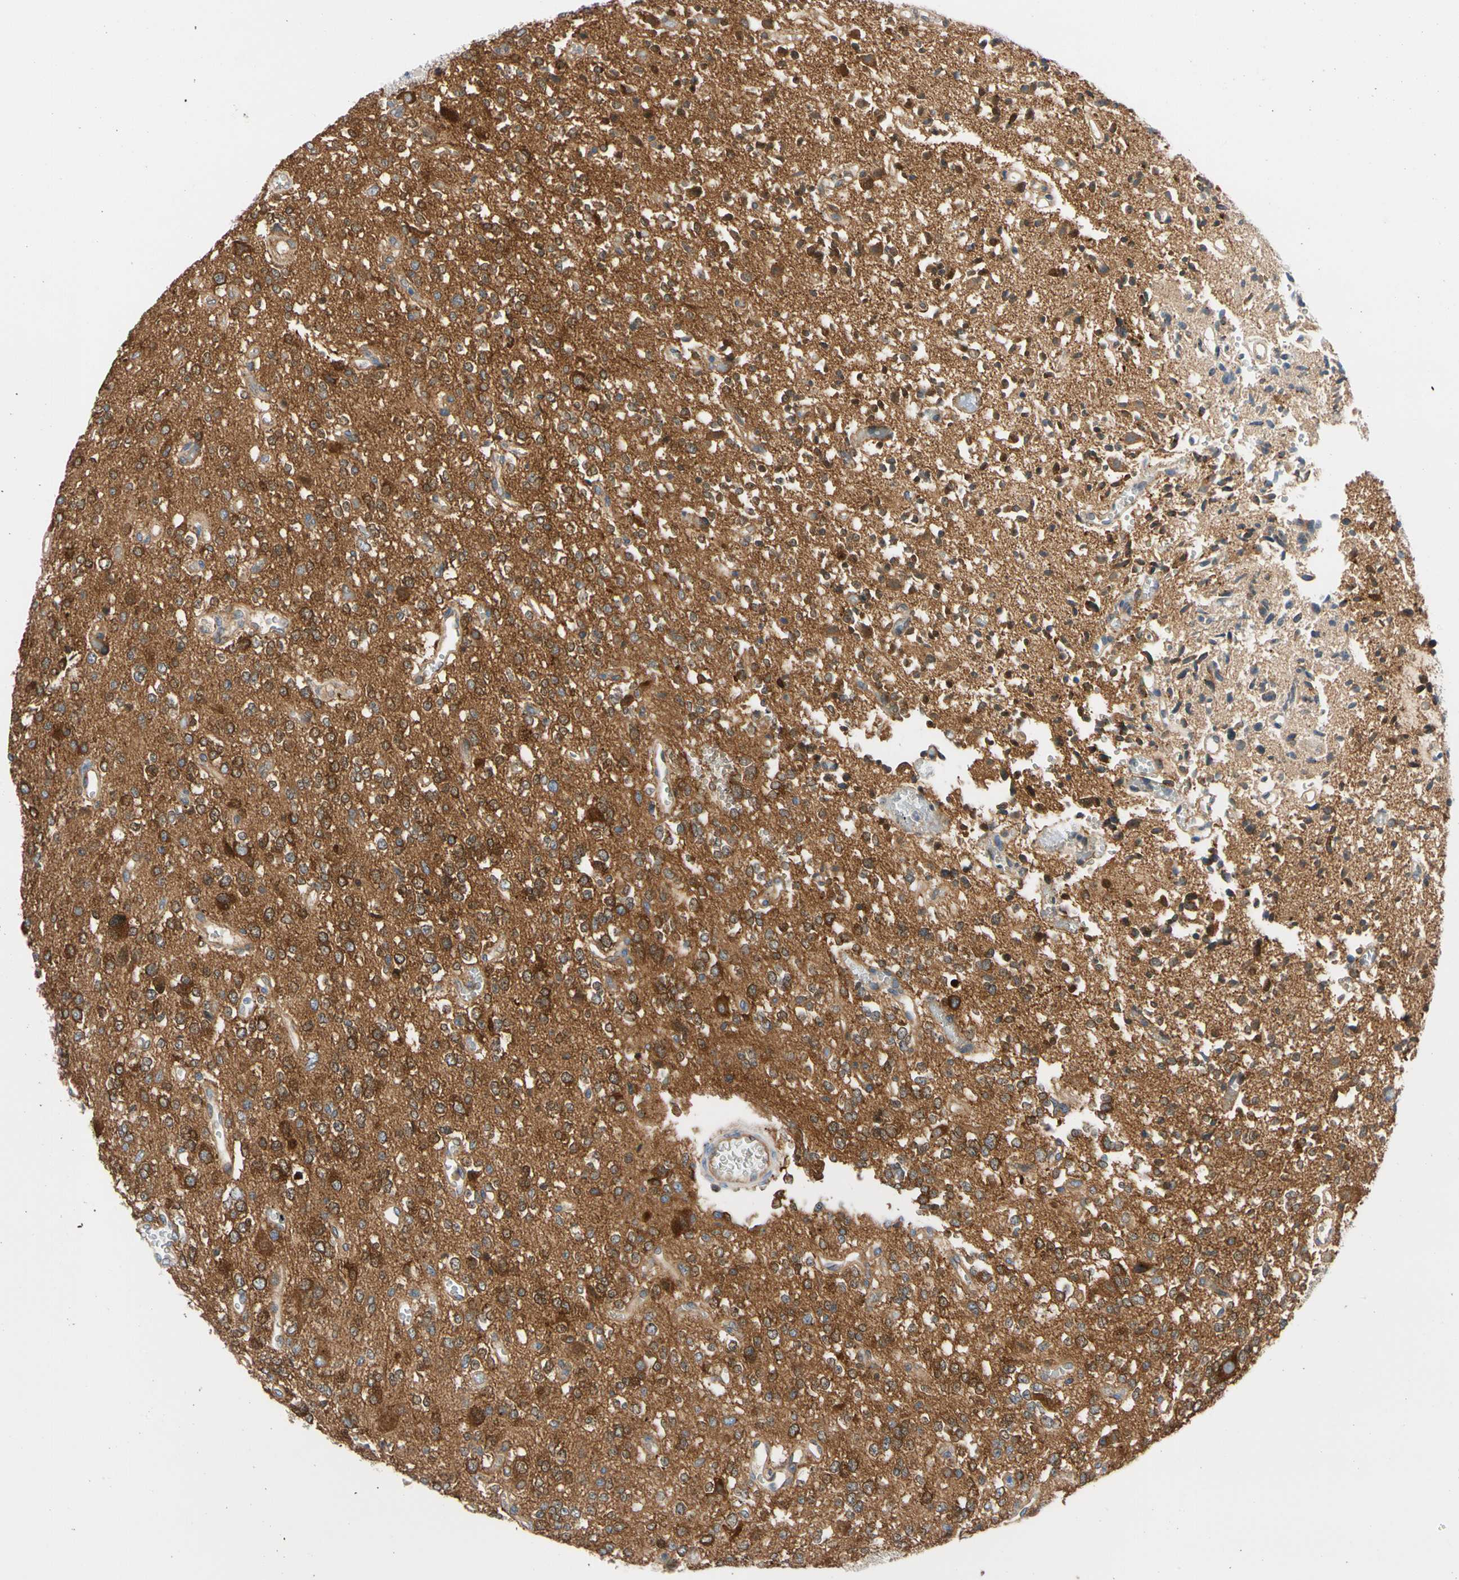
{"staining": {"intensity": "strong", "quantity": ">75%", "location": "cytoplasmic/membranous"}, "tissue": "glioma", "cell_type": "Tumor cells", "image_type": "cancer", "snomed": [{"axis": "morphology", "description": "Glioma, malignant, Low grade"}, {"axis": "topography", "description": "Brain"}], "caption": "Human low-grade glioma (malignant) stained with a protein marker demonstrates strong staining in tumor cells.", "gene": "GPHN", "patient": {"sex": "male", "age": 38}}